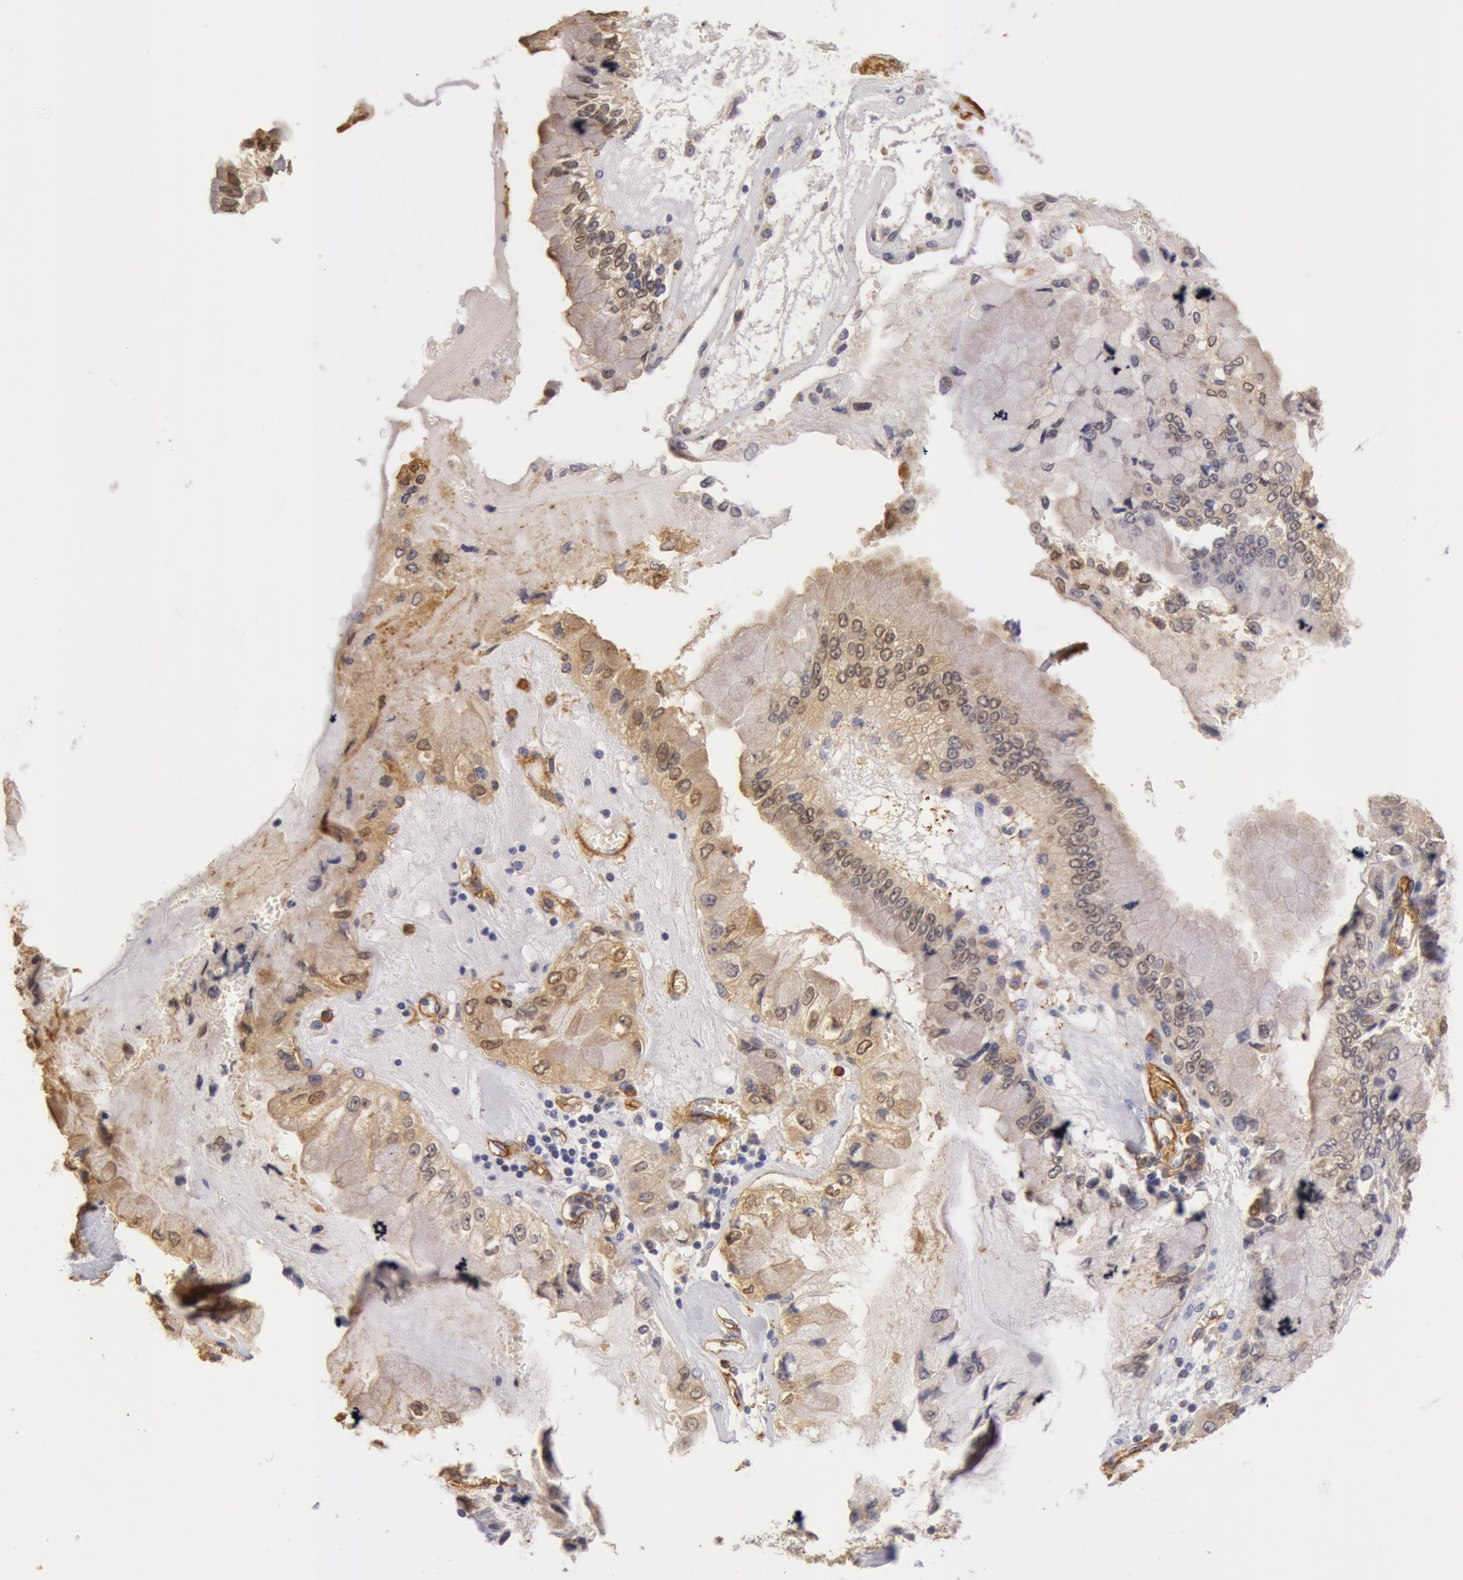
{"staining": {"intensity": "weak", "quantity": "25%-75%", "location": "cytoplasmic/membranous,nuclear"}, "tissue": "liver cancer", "cell_type": "Tumor cells", "image_type": "cancer", "snomed": [{"axis": "morphology", "description": "Cholangiocarcinoma"}, {"axis": "topography", "description": "Liver"}], "caption": "Cholangiocarcinoma (liver) was stained to show a protein in brown. There is low levels of weak cytoplasmic/membranous and nuclear positivity in approximately 25%-75% of tumor cells. (brown staining indicates protein expression, while blue staining denotes nuclei).", "gene": "IL23A", "patient": {"sex": "female", "age": 79}}